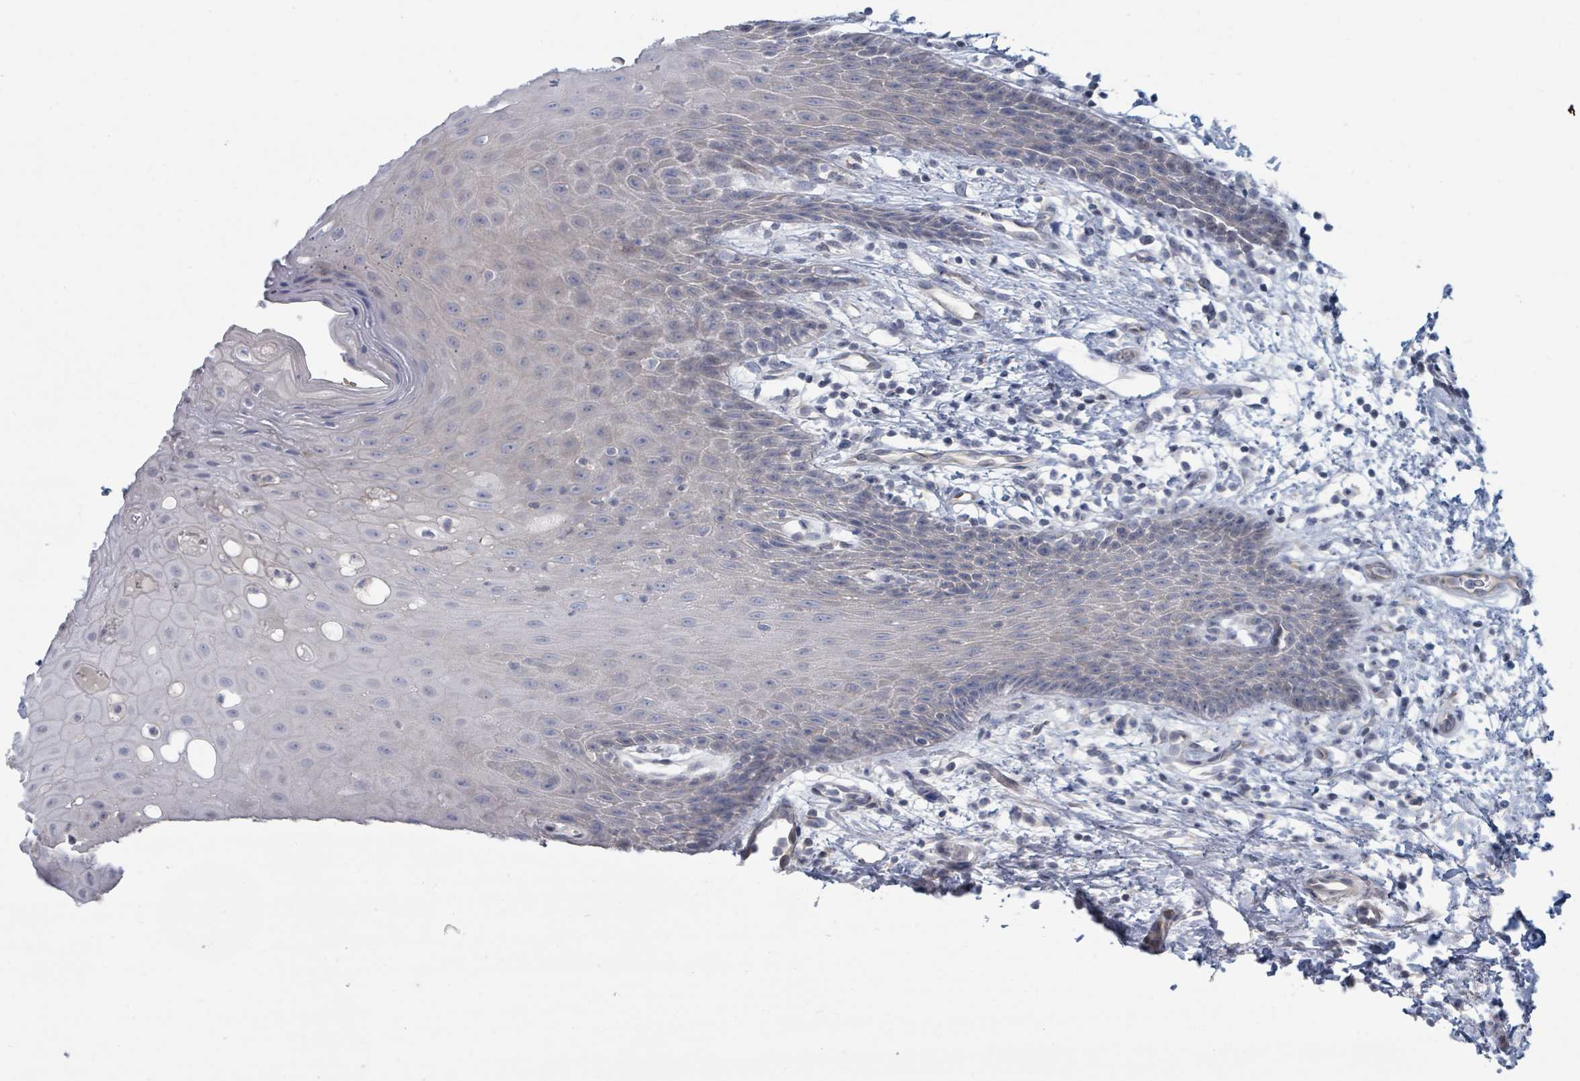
{"staining": {"intensity": "negative", "quantity": "none", "location": "none"}, "tissue": "oral mucosa", "cell_type": "Squamous epithelial cells", "image_type": "normal", "snomed": [{"axis": "morphology", "description": "Normal tissue, NOS"}, {"axis": "topography", "description": "Oral tissue"}, {"axis": "topography", "description": "Tounge, NOS"}], "caption": "Oral mucosa was stained to show a protein in brown. There is no significant staining in squamous epithelial cells.", "gene": "SLC25A45", "patient": {"sex": "female", "age": 59}}